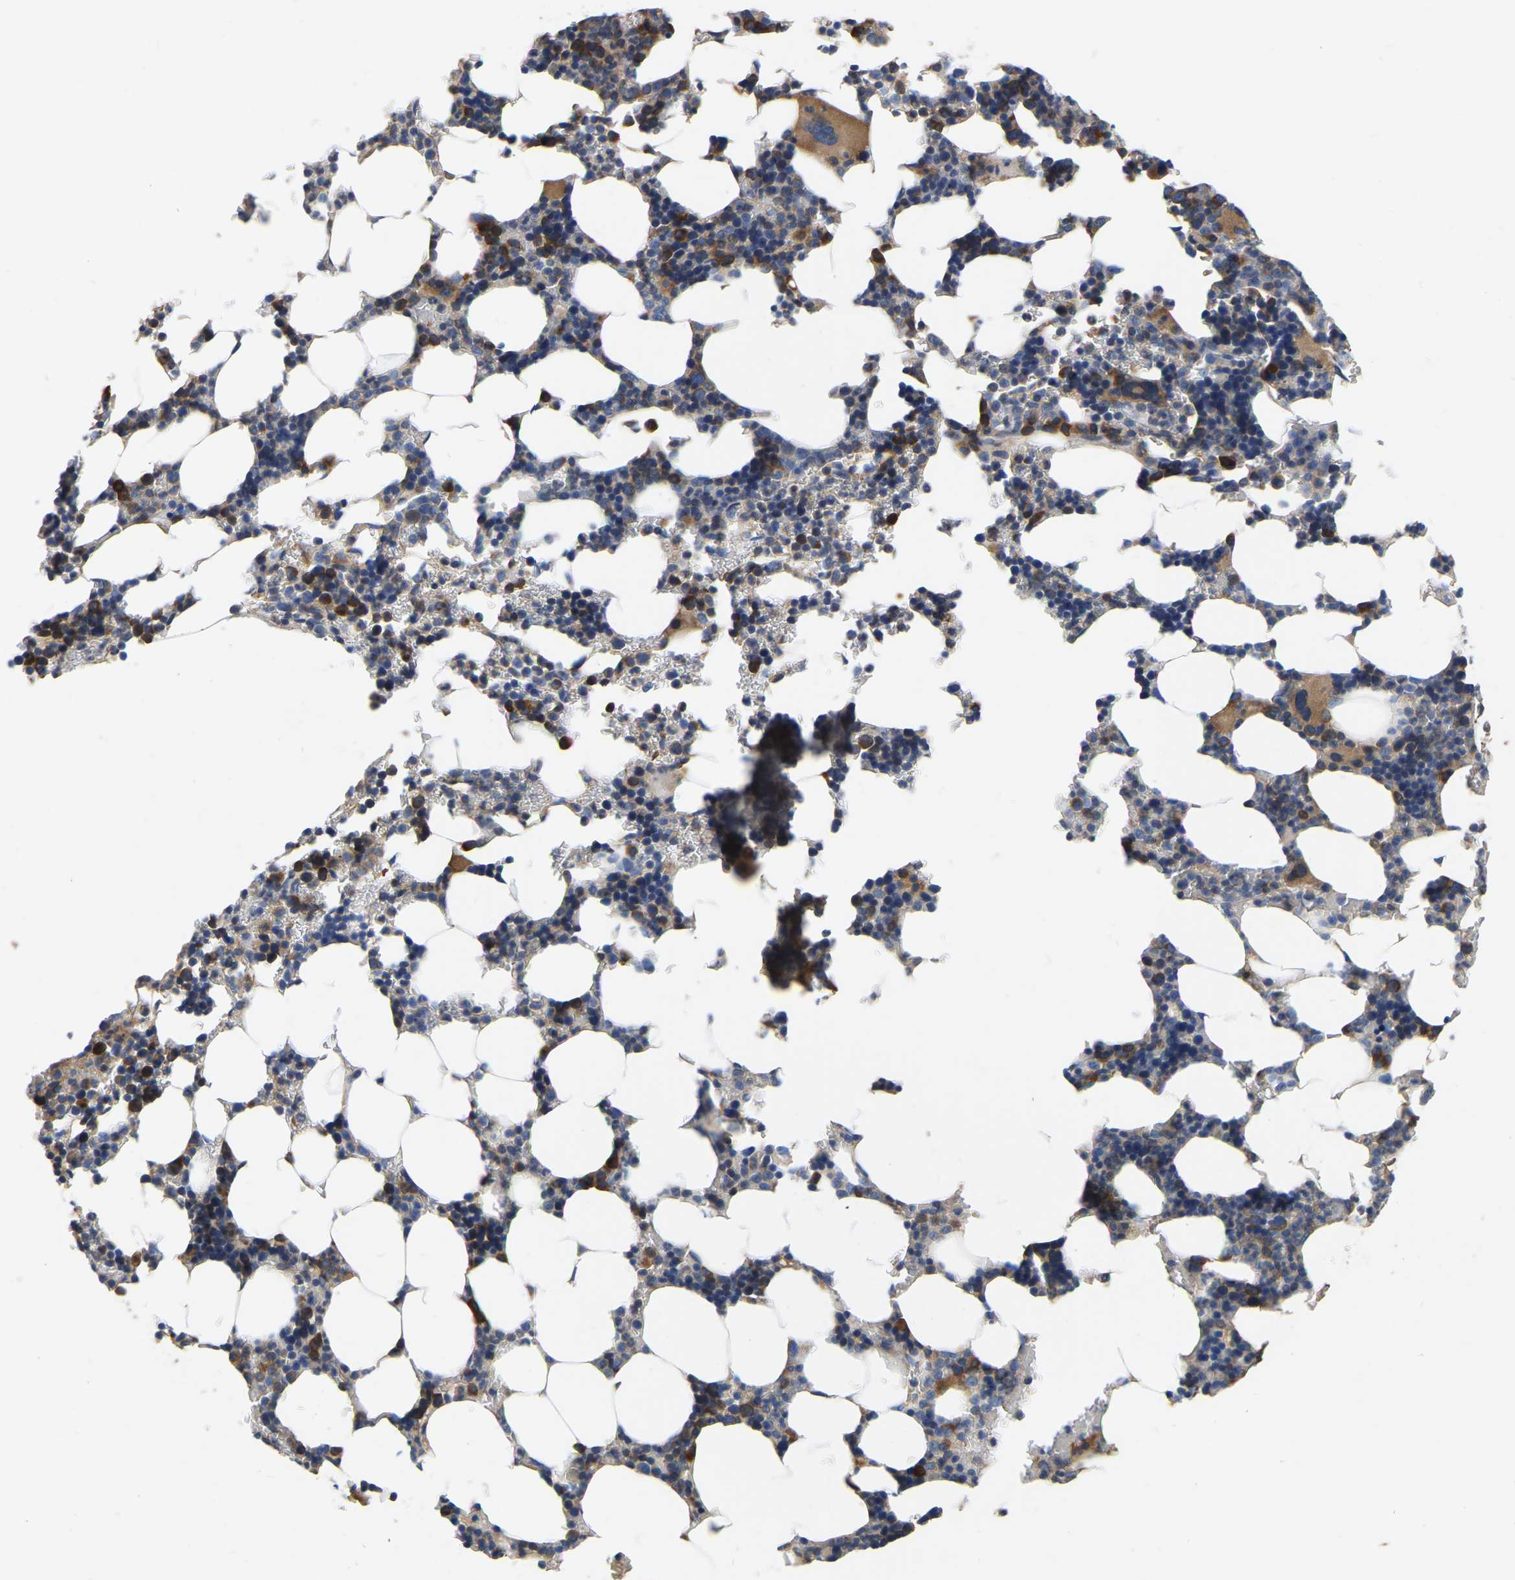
{"staining": {"intensity": "moderate", "quantity": "<25%", "location": "cytoplasmic/membranous"}, "tissue": "bone marrow", "cell_type": "Hematopoietic cells", "image_type": "normal", "snomed": [{"axis": "morphology", "description": "Normal tissue, NOS"}, {"axis": "topography", "description": "Bone marrow"}], "caption": "A histopathology image of human bone marrow stained for a protein exhibits moderate cytoplasmic/membranous brown staining in hematopoietic cells.", "gene": "GARS1", "patient": {"sex": "female", "age": 81}}